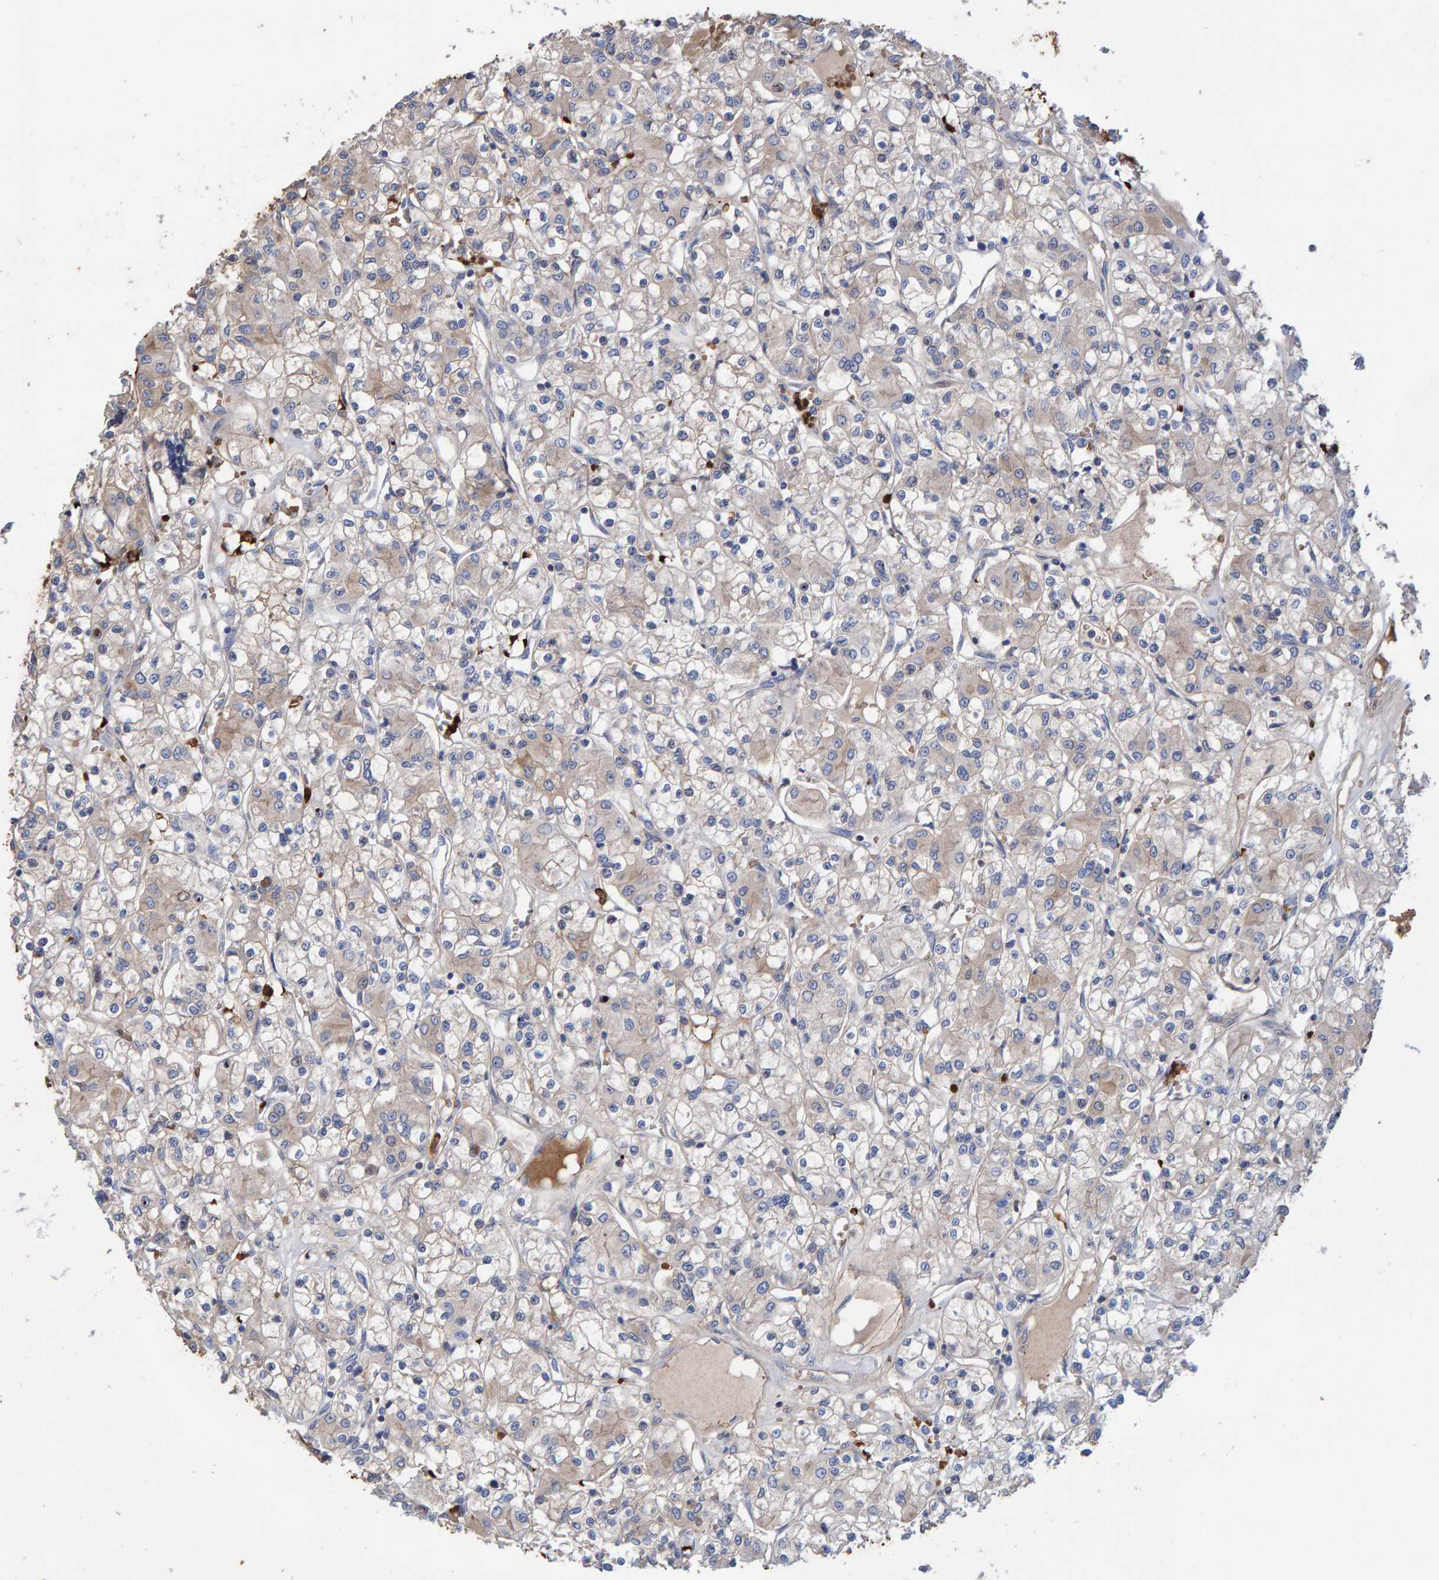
{"staining": {"intensity": "weak", "quantity": ">75%", "location": "cytoplasmic/membranous"}, "tissue": "renal cancer", "cell_type": "Tumor cells", "image_type": "cancer", "snomed": [{"axis": "morphology", "description": "Adenocarcinoma, NOS"}, {"axis": "topography", "description": "Kidney"}], "caption": "Human adenocarcinoma (renal) stained for a protein (brown) shows weak cytoplasmic/membranous positive expression in approximately >75% of tumor cells.", "gene": "VPS9D1", "patient": {"sex": "female", "age": 59}}